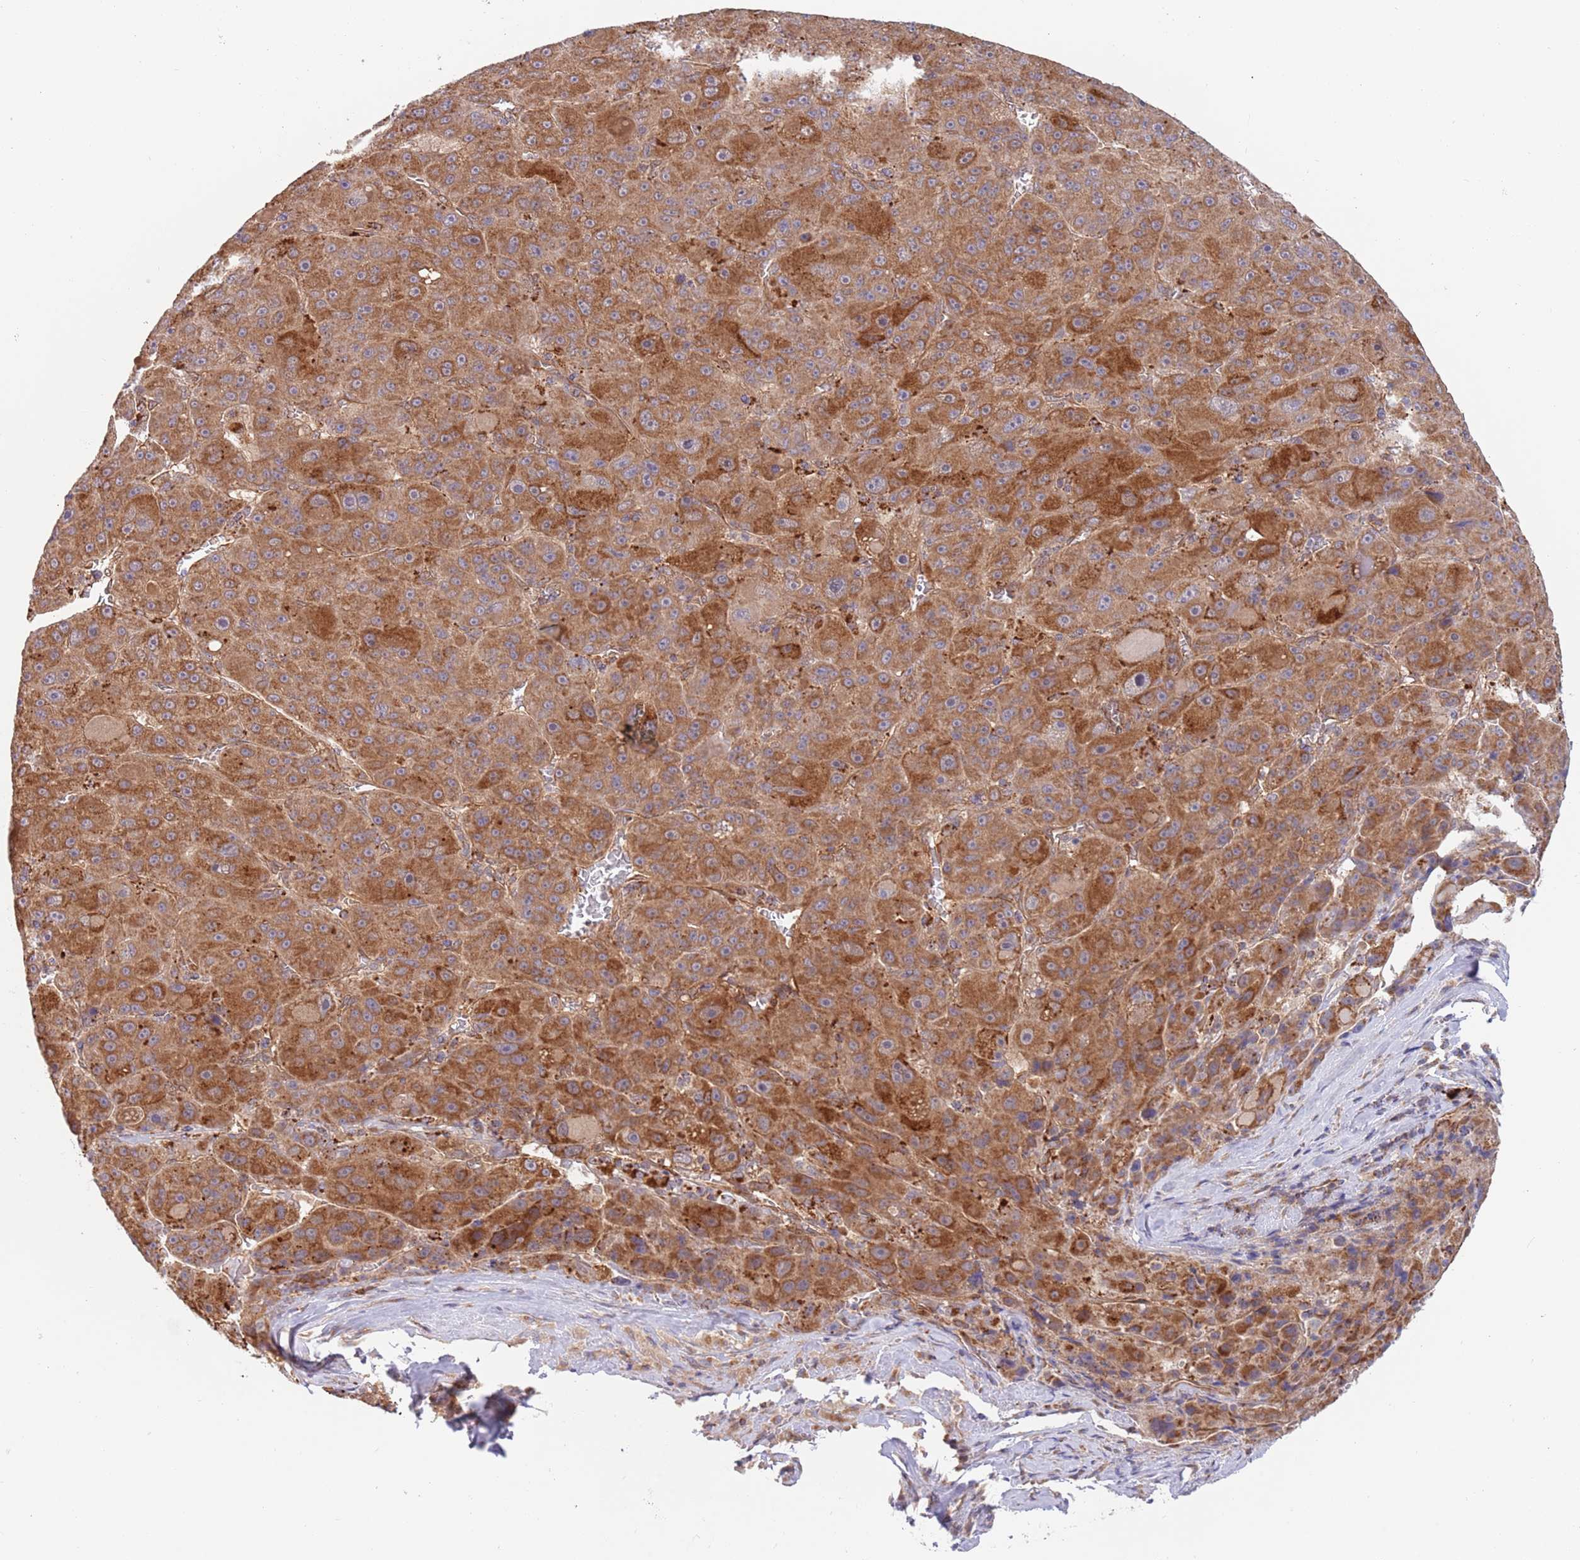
{"staining": {"intensity": "moderate", "quantity": ">75%", "location": "cytoplasmic/membranous"}, "tissue": "liver cancer", "cell_type": "Tumor cells", "image_type": "cancer", "snomed": [{"axis": "morphology", "description": "Carcinoma, Hepatocellular, NOS"}, {"axis": "topography", "description": "Liver"}], "caption": "The immunohistochemical stain labels moderate cytoplasmic/membranous positivity in tumor cells of liver cancer tissue. (DAB (3,3'-diaminobenzidine) IHC, brown staining for protein, blue staining for nuclei).", "gene": "GUK1", "patient": {"sex": "male", "age": 76}}